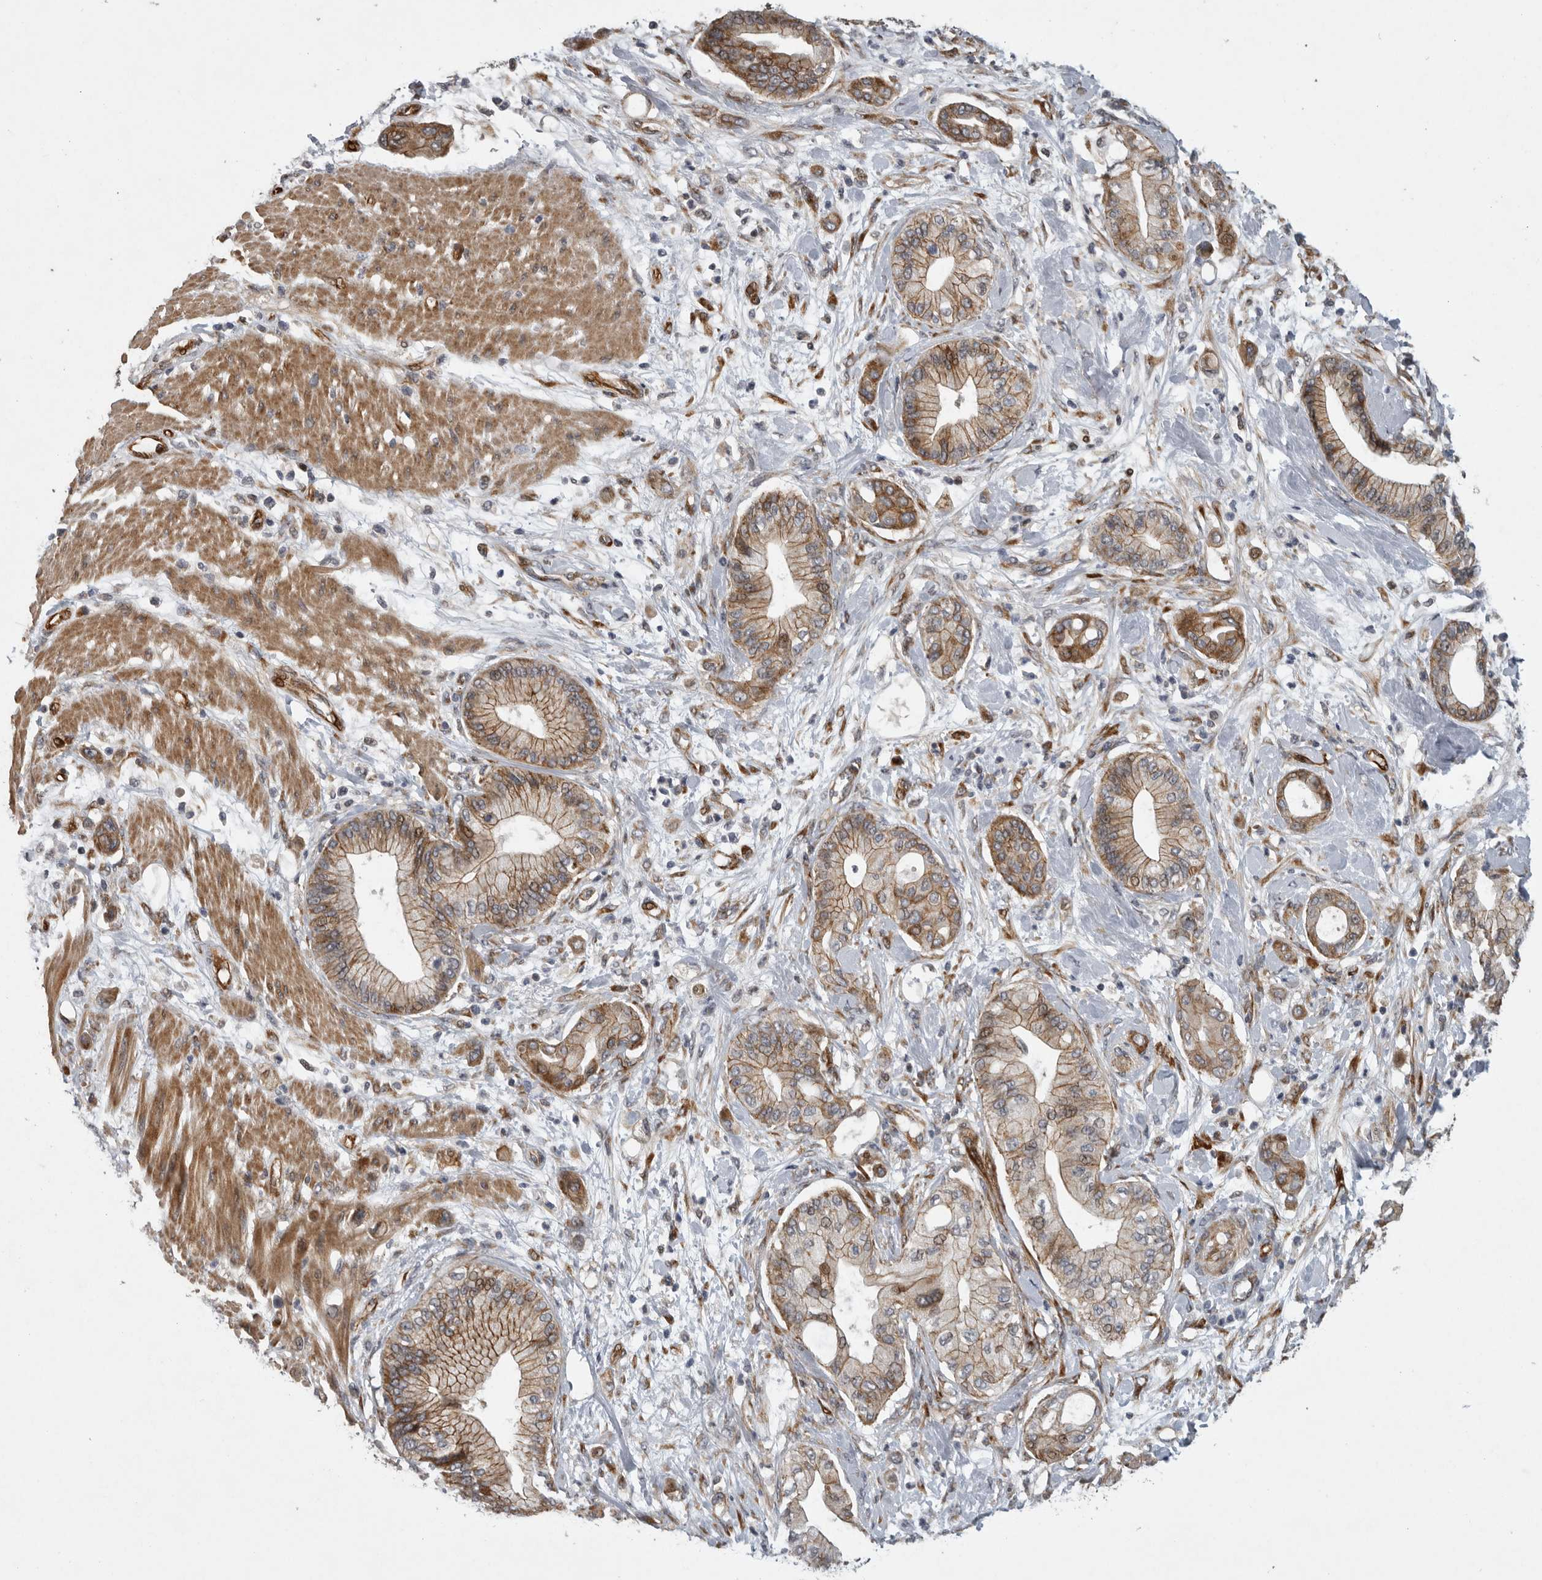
{"staining": {"intensity": "moderate", "quantity": ">75%", "location": "cytoplasmic/membranous"}, "tissue": "pancreatic cancer", "cell_type": "Tumor cells", "image_type": "cancer", "snomed": [{"axis": "morphology", "description": "Adenocarcinoma, NOS"}, {"axis": "morphology", "description": "Adenocarcinoma, metastatic, NOS"}, {"axis": "topography", "description": "Lymph node"}, {"axis": "topography", "description": "Pancreas"}, {"axis": "topography", "description": "Duodenum"}], "caption": "The immunohistochemical stain labels moderate cytoplasmic/membranous staining in tumor cells of pancreatic cancer (metastatic adenocarcinoma) tissue.", "gene": "MPDZ", "patient": {"sex": "female", "age": 64}}